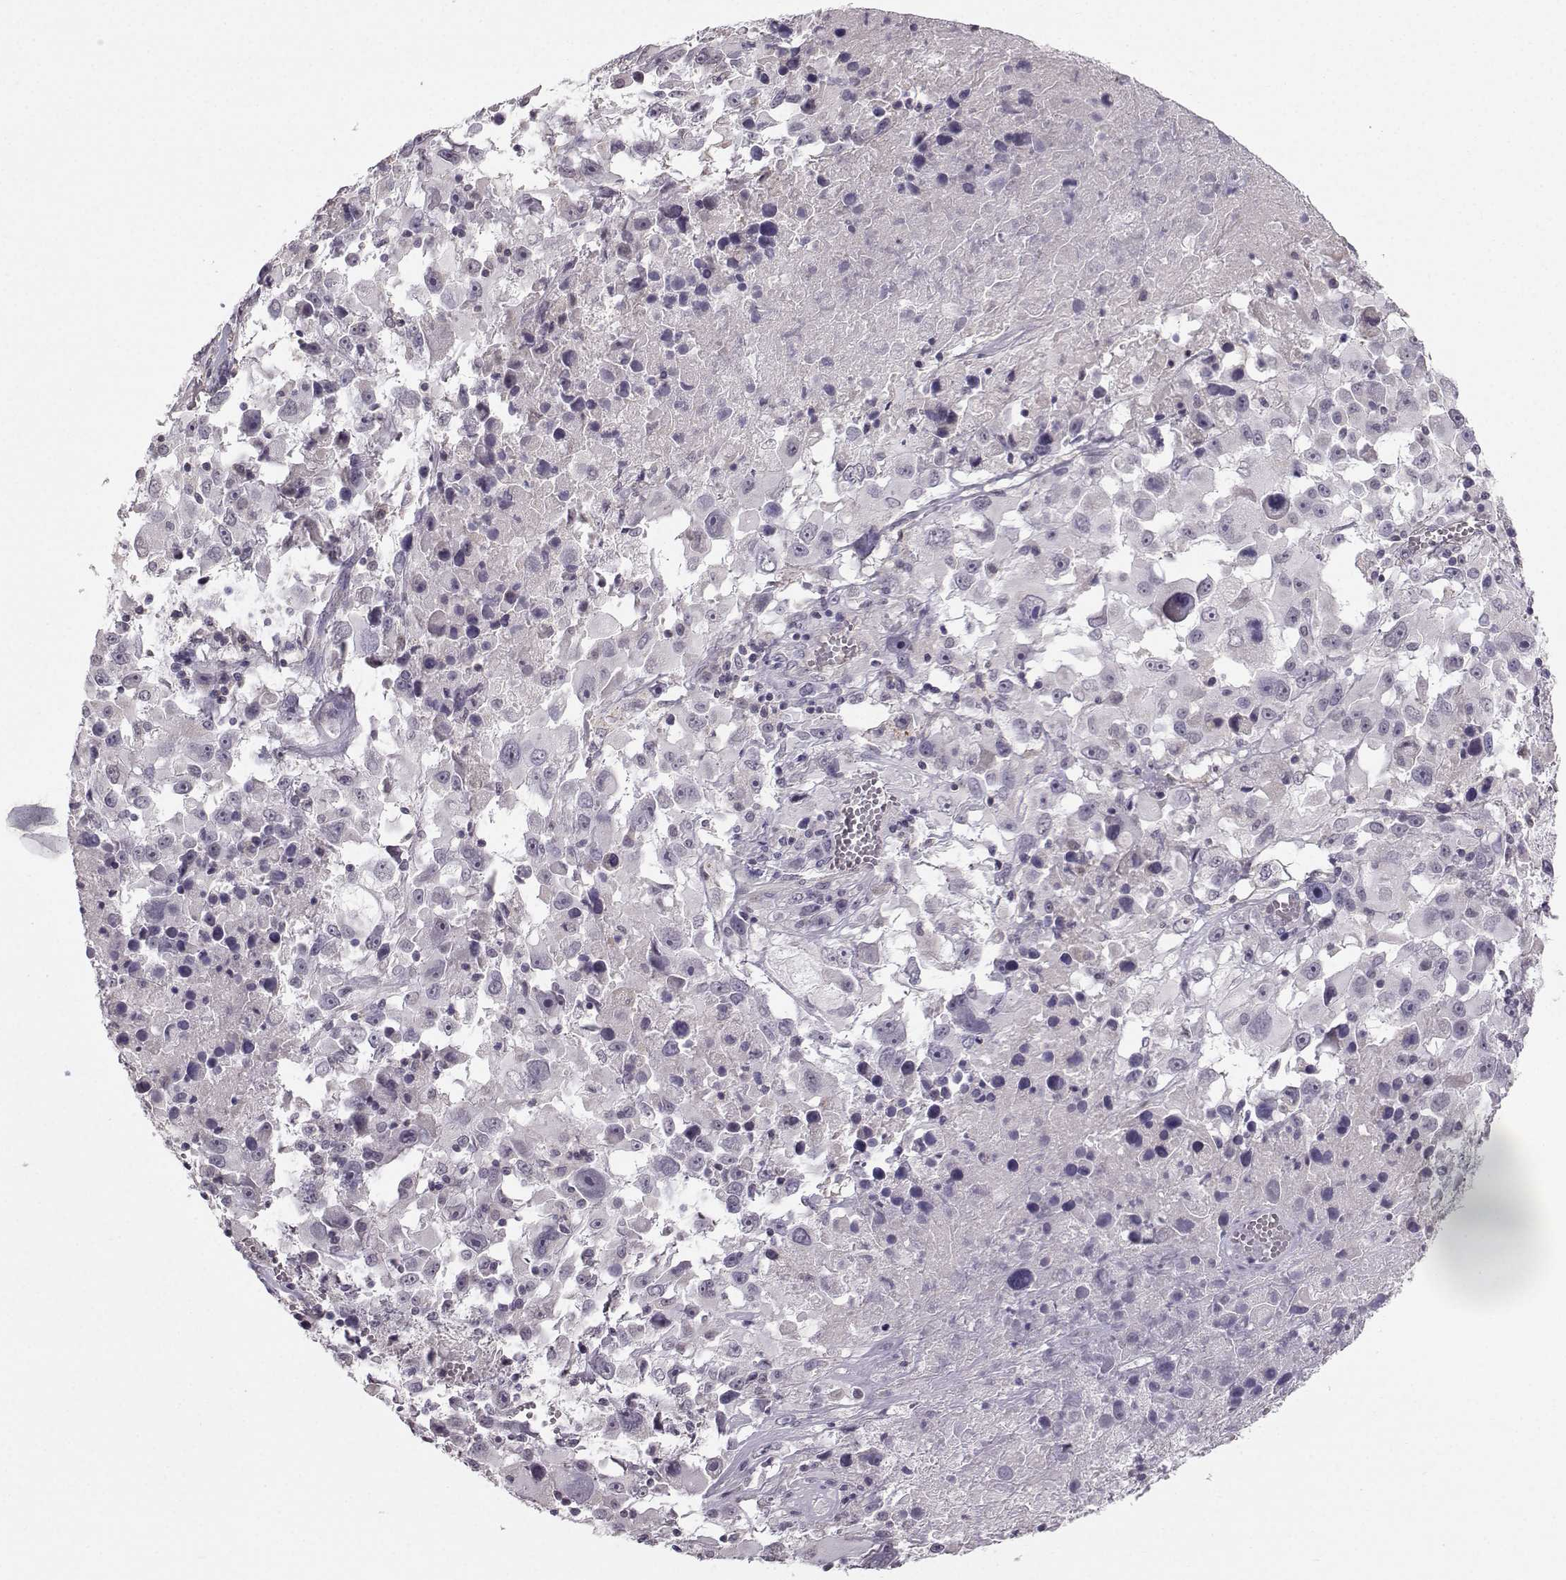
{"staining": {"intensity": "negative", "quantity": "none", "location": "none"}, "tissue": "melanoma", "cell_type": "Tumor cells", "image_type": "cancer", "snomed": [{"axis": "morphology", "description": "Malignant melanoma, Metastatic site"}, {"axis": "topography", "description": "Soft tissue"}], "caption": "High magnification brightfield microscopy of malignant melanoma (metastatic site) stained with DAB (brown) and counterstained with hematoxylin (blue): tumor cells show no significant staining.", "gene": "TSPYL5", "patient": {"sex": "male", "age": 50}}